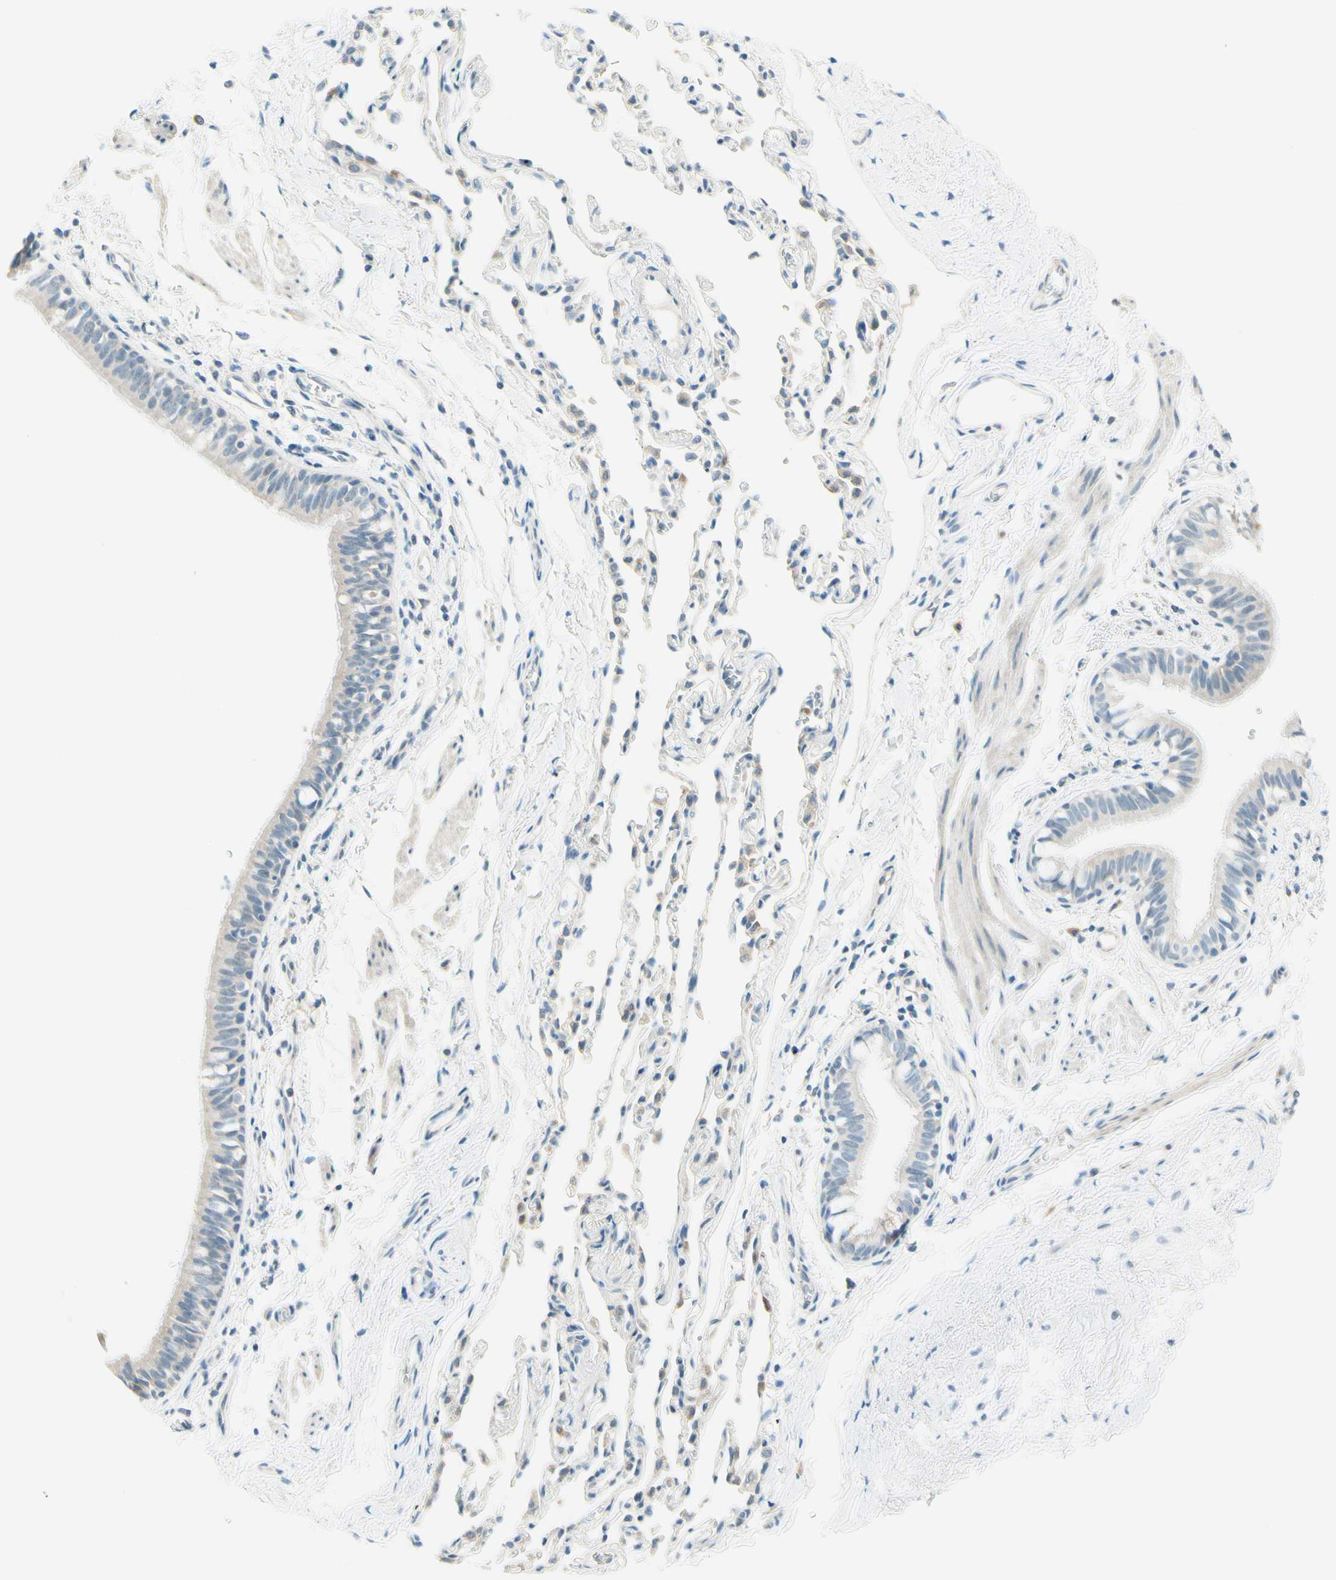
{"staining": {"intensity": "weak", "quantity": "<25%", "location": "cytoplasmic/membranous"}, "tissue": "bronchus", "cell_type": "Respiratory epithelial cells", "image_type": "normal", "snomed": [{"axis": "morphology", "description": "Normal tissue, NOS"}, {"axis": "topography", "description": "Bronchus"}, {"axis": "topography", "description": "Lung"}], "caption": "IHC of normal bronchus displays no positivity in respiratory epithelial cells. (IHC, brightfield microscopy, high magnification).", "gene": "JPH1", "patient": {"sex": "male", "age": 64}}